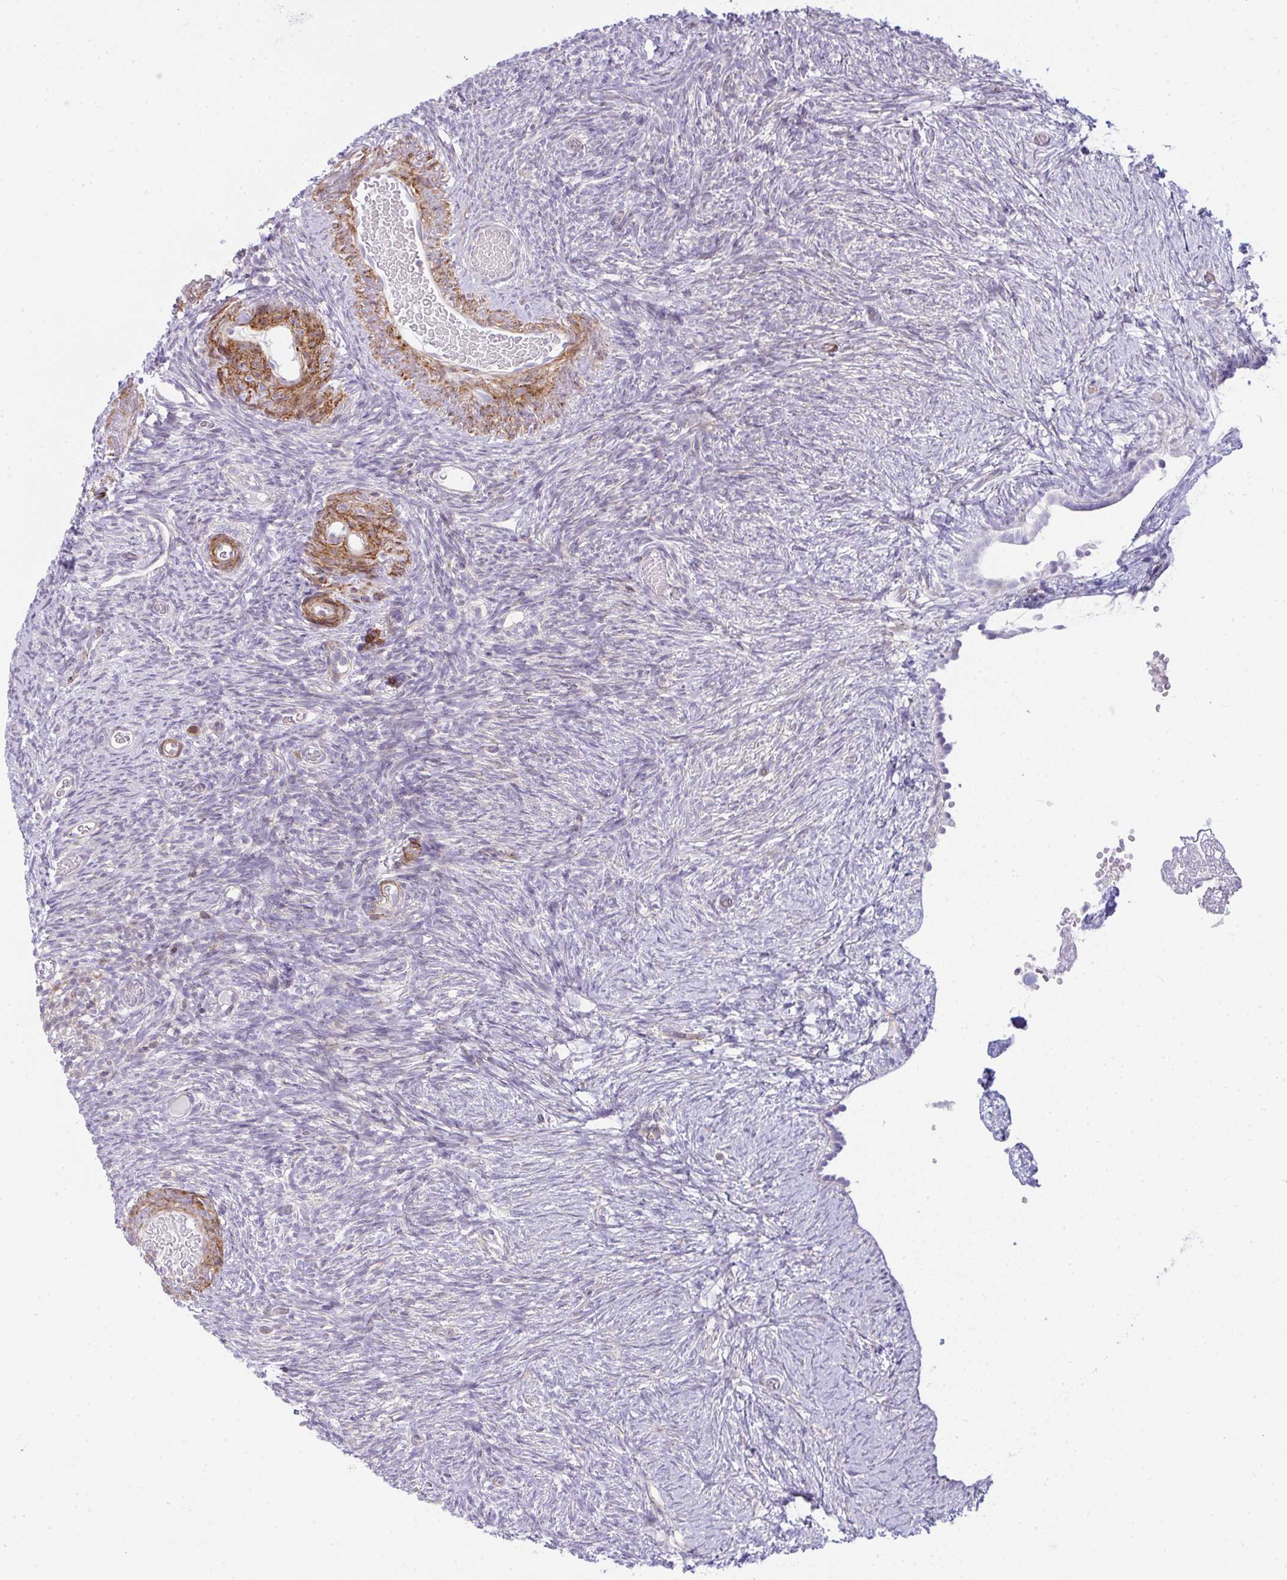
{"staining": {"intensity": "negative", "quantity": "none", "location": "none"}, "tissue": "ovary", "cell_type": "Follicle cells", "image_type": "normal", "snomed": [{"axis": "morphology", "description": "Normal tissue, NOS"}, {"axis": "topography", "description": "Ovary"}], "caption": "Follicle cells show no significant positivity in benign ovary.", "gene": "CDRT15", "patient": {"sex": "female", "age": 39}}